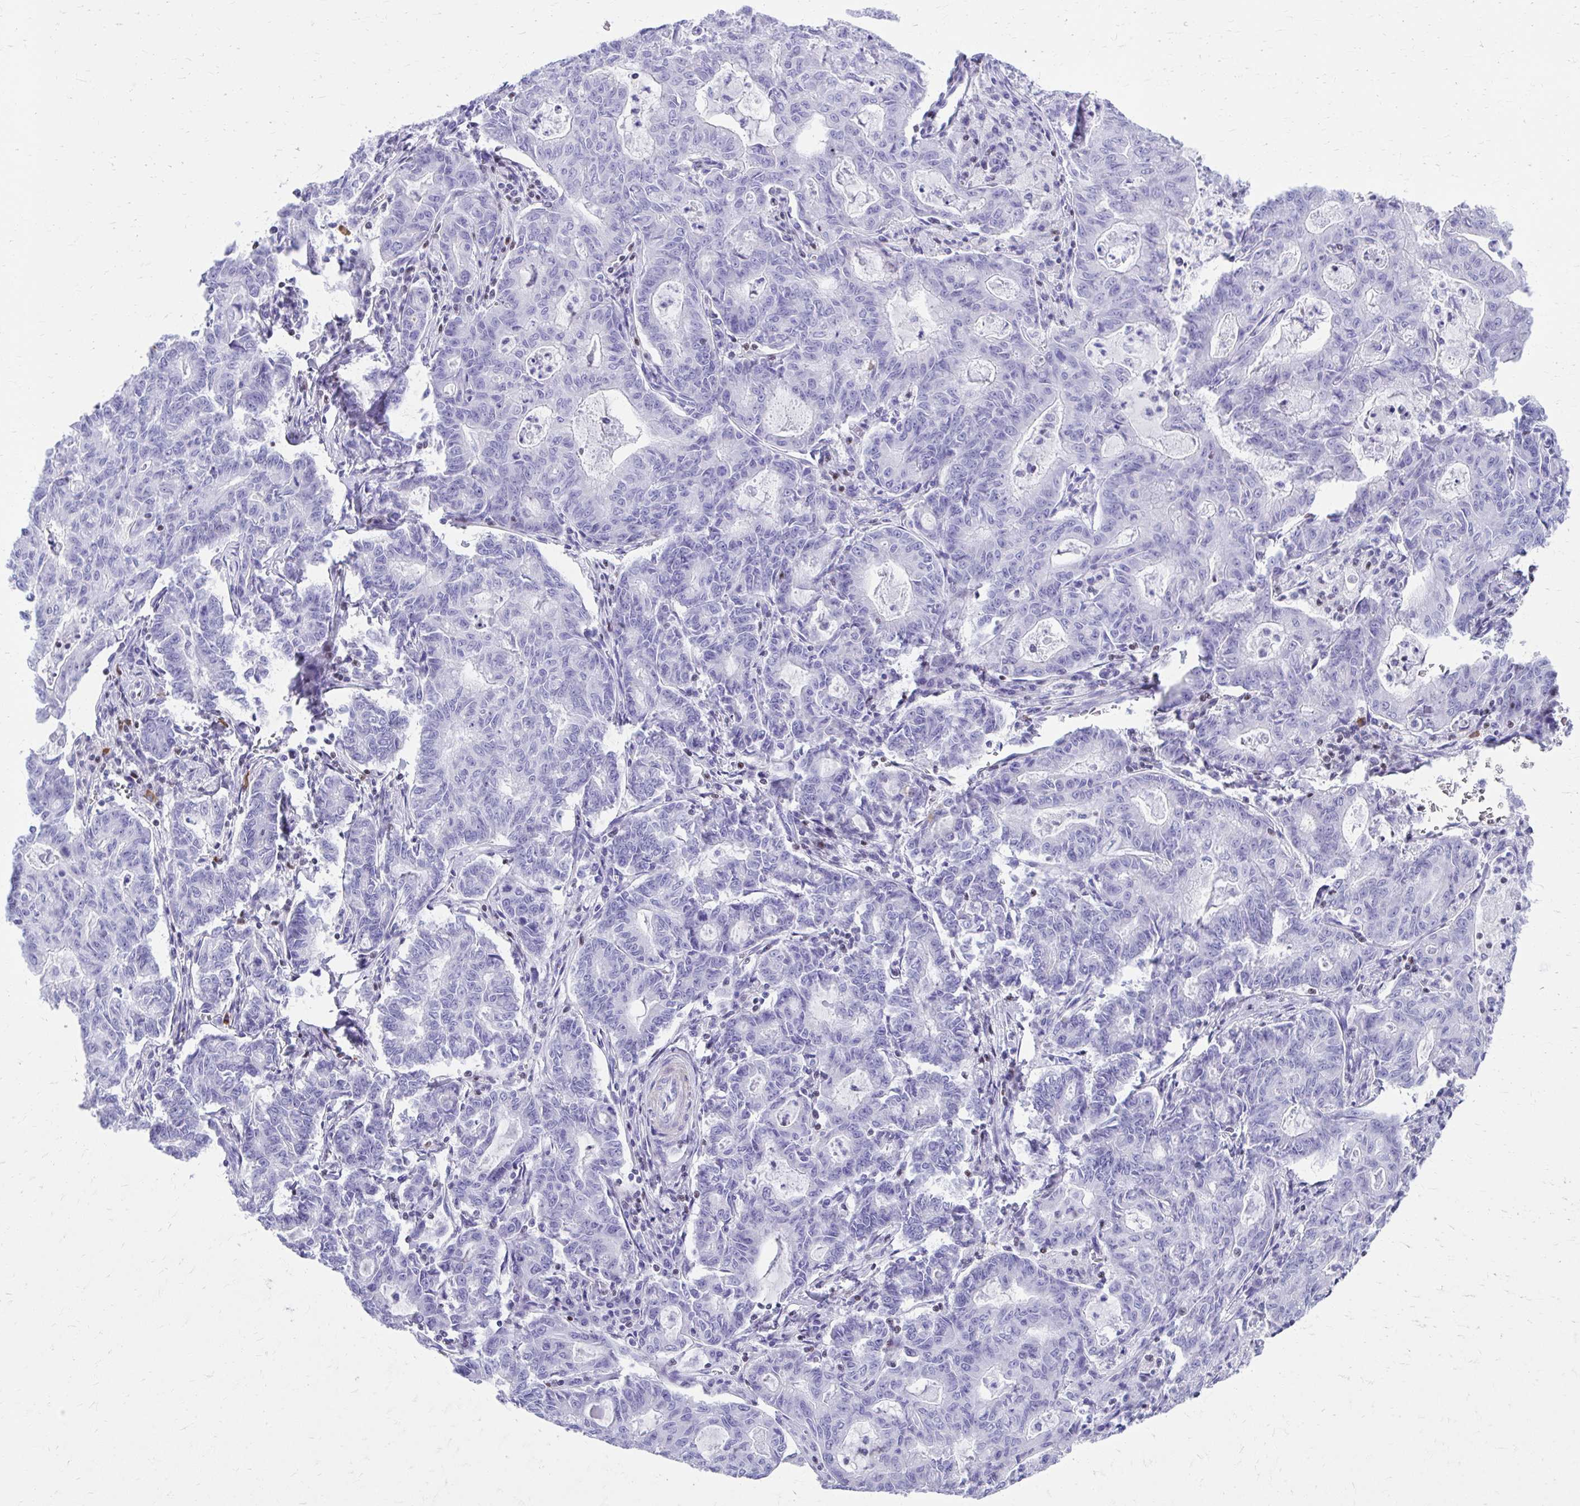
{"staining": {"intensity": "negative", "quantity": "none", "location": "none"}, "tissue": "stomach cancer", "cell_type": "Tumor cells", "image_type": "cancer", "snomed": [{"axis": "morphology", "description": "Adenocarcinoma, NOS"}, {"axis": "topography", "description": "Stomach, upper"}], "caption": "Tumor cells are negative for protein expression in human stomach cancer (adenocarcinoma). (DAB (3,3'-diaminobenzidine) IHC visualized using brightfield microscopy, high magnification).", "gene": "RUNX3", "patient": {"sex": "female", "age": 79}}